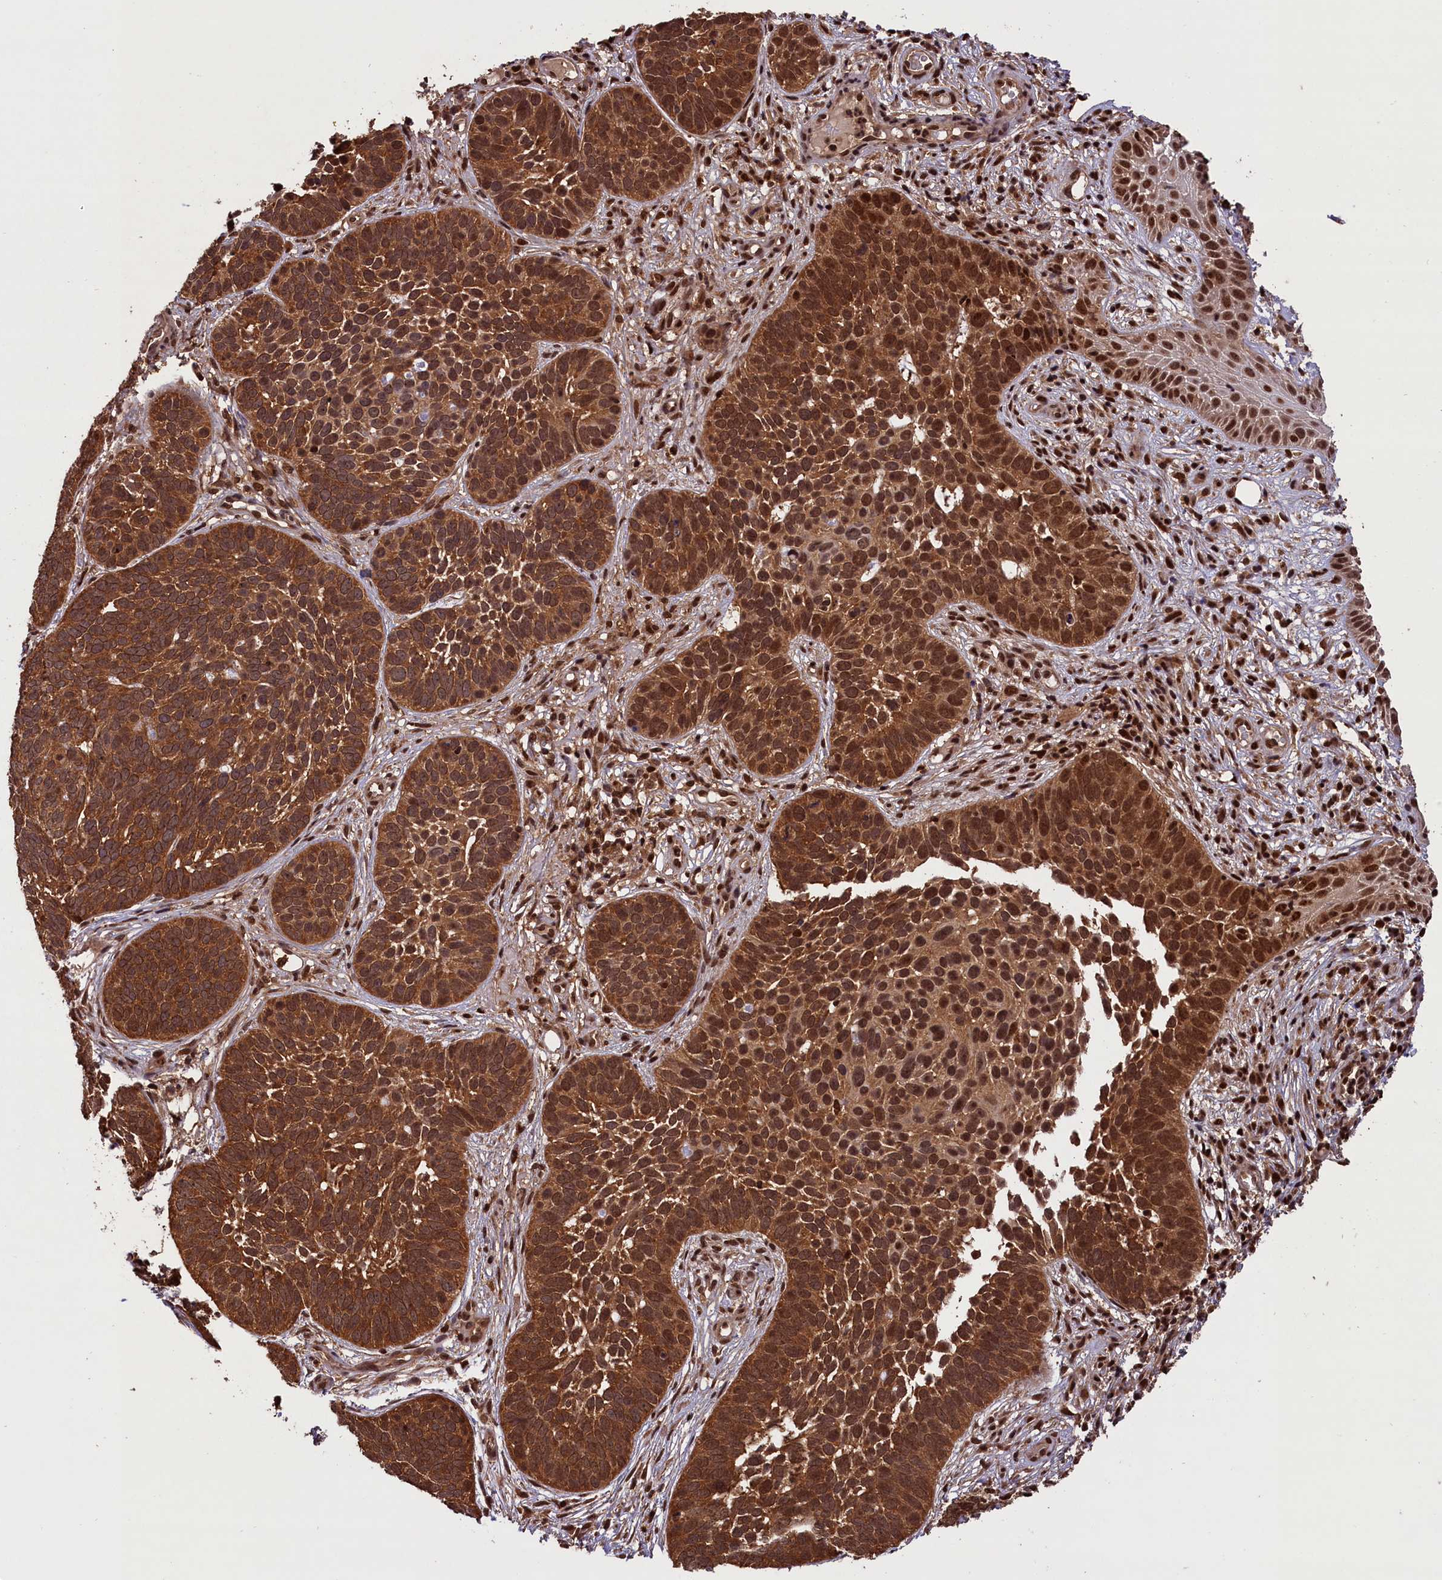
{"staining": {"intensity": "strong", "quantity": ">75%", "location": "cytoplasmic/membranous,nuclear"}, "tissue": "skin cancer", "cell_type": "Tumor cells", "image_type": "cancer", "snomed": [{"axis": "morphology", "description": "Basal cell carcinoma"}, {"axis": "topography", "description": "Skin"}], "caption": "Immunohistochemical staining of human skin cancer (basal cell carcinoma) shows high levels of strong cytoplasmic/membranous and nuclear staining in about >75% of tumor cells.", "gene": "IST1", "patient": {"sex": "male", "age": 89}}